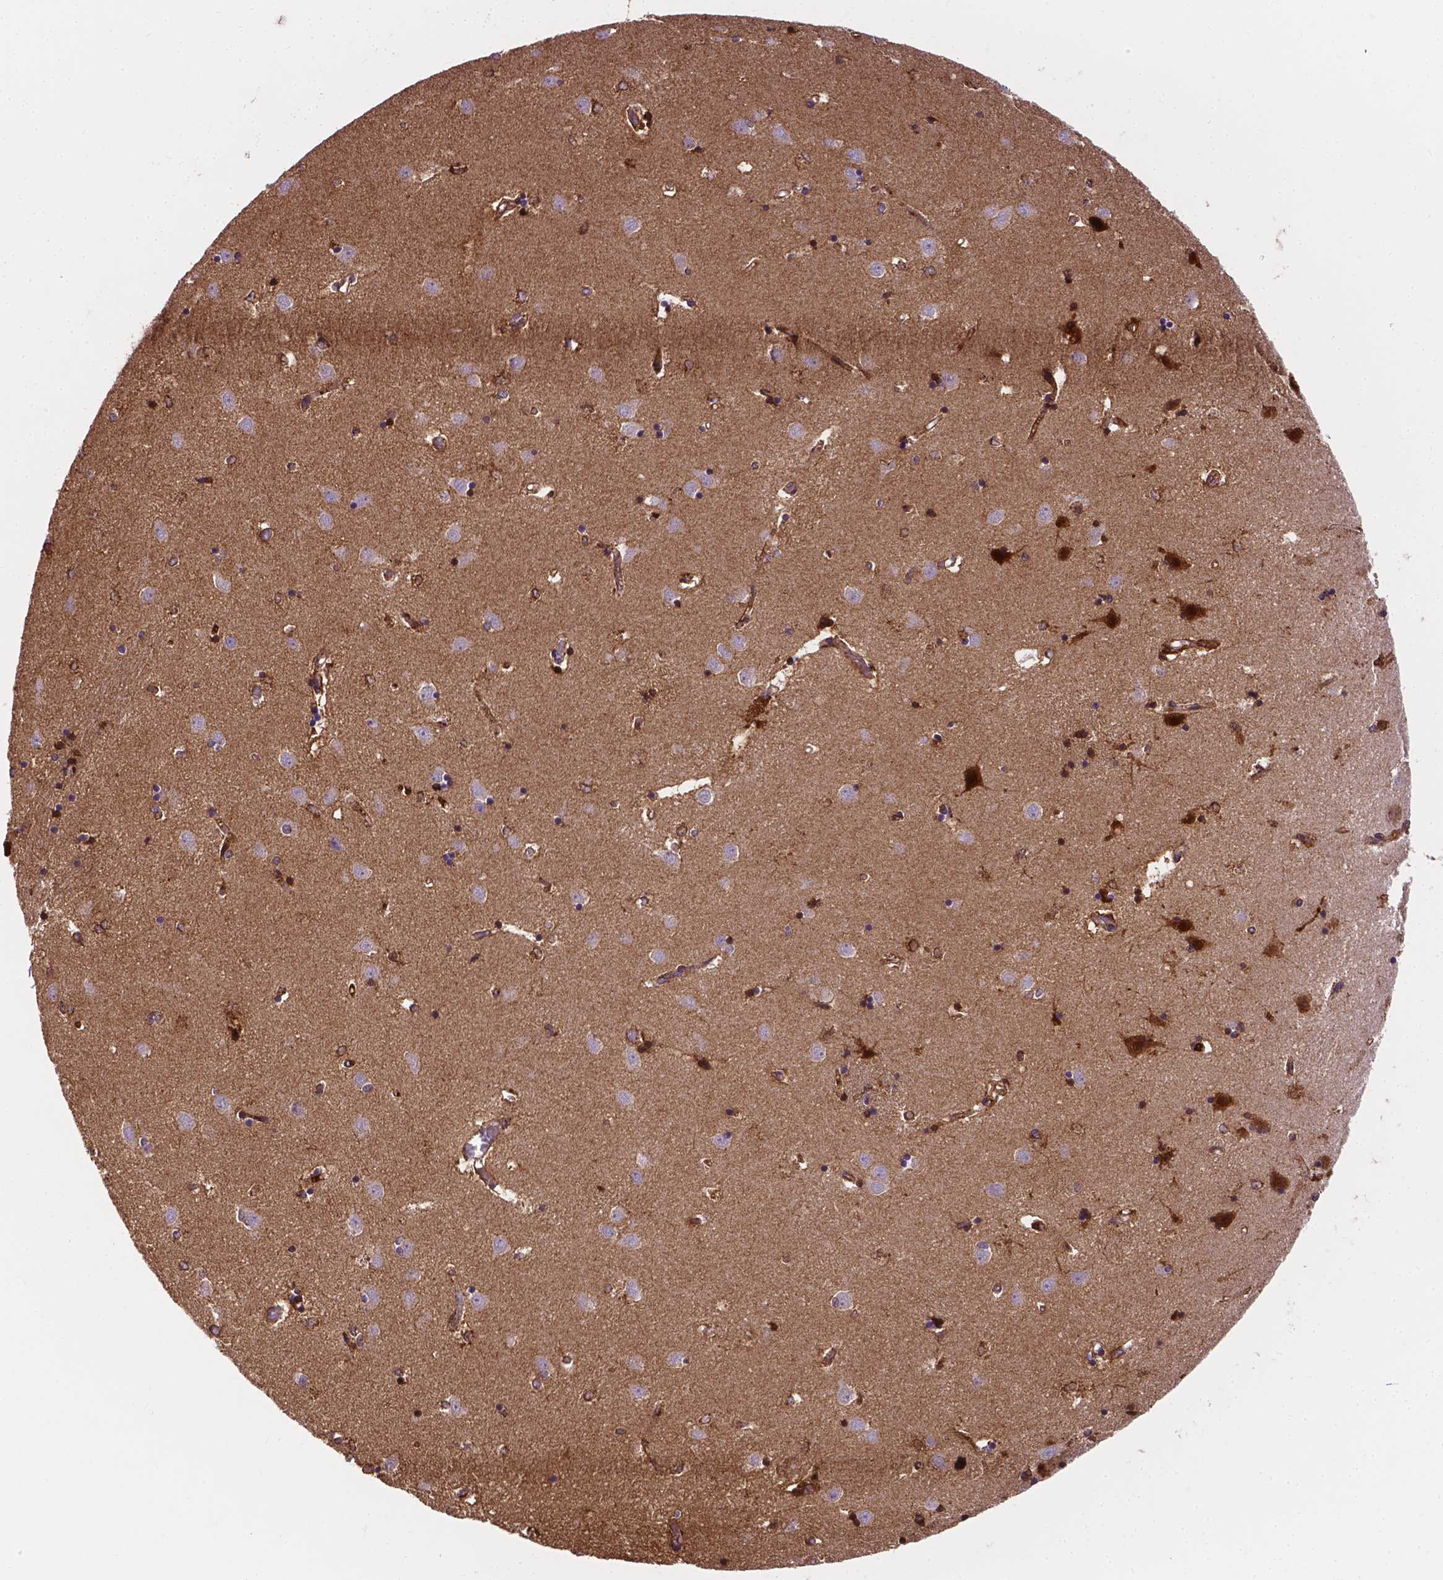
{"staining": {"intensity": "strong", "quantity": "25%-75%", "location": "cytoplasmic/membranous,nuclear"}, "tissue": "caudate", "cell_type": "Glial cells", "image_type": "normal", "snomed": [{"axis": "morphology", "description": "Normal tissue, NOS"}, {"axis": "topography", "description": "Lateral ventricle wall"}], "caption": "Immunohistochemical staining of unremarkable caudate reveals strong cytoplasmic/membranous,nuclear protein expression in about 25%-75% of glial cells.", "gene": "APOE", "patient": {"sex": "male", "age": 54}}